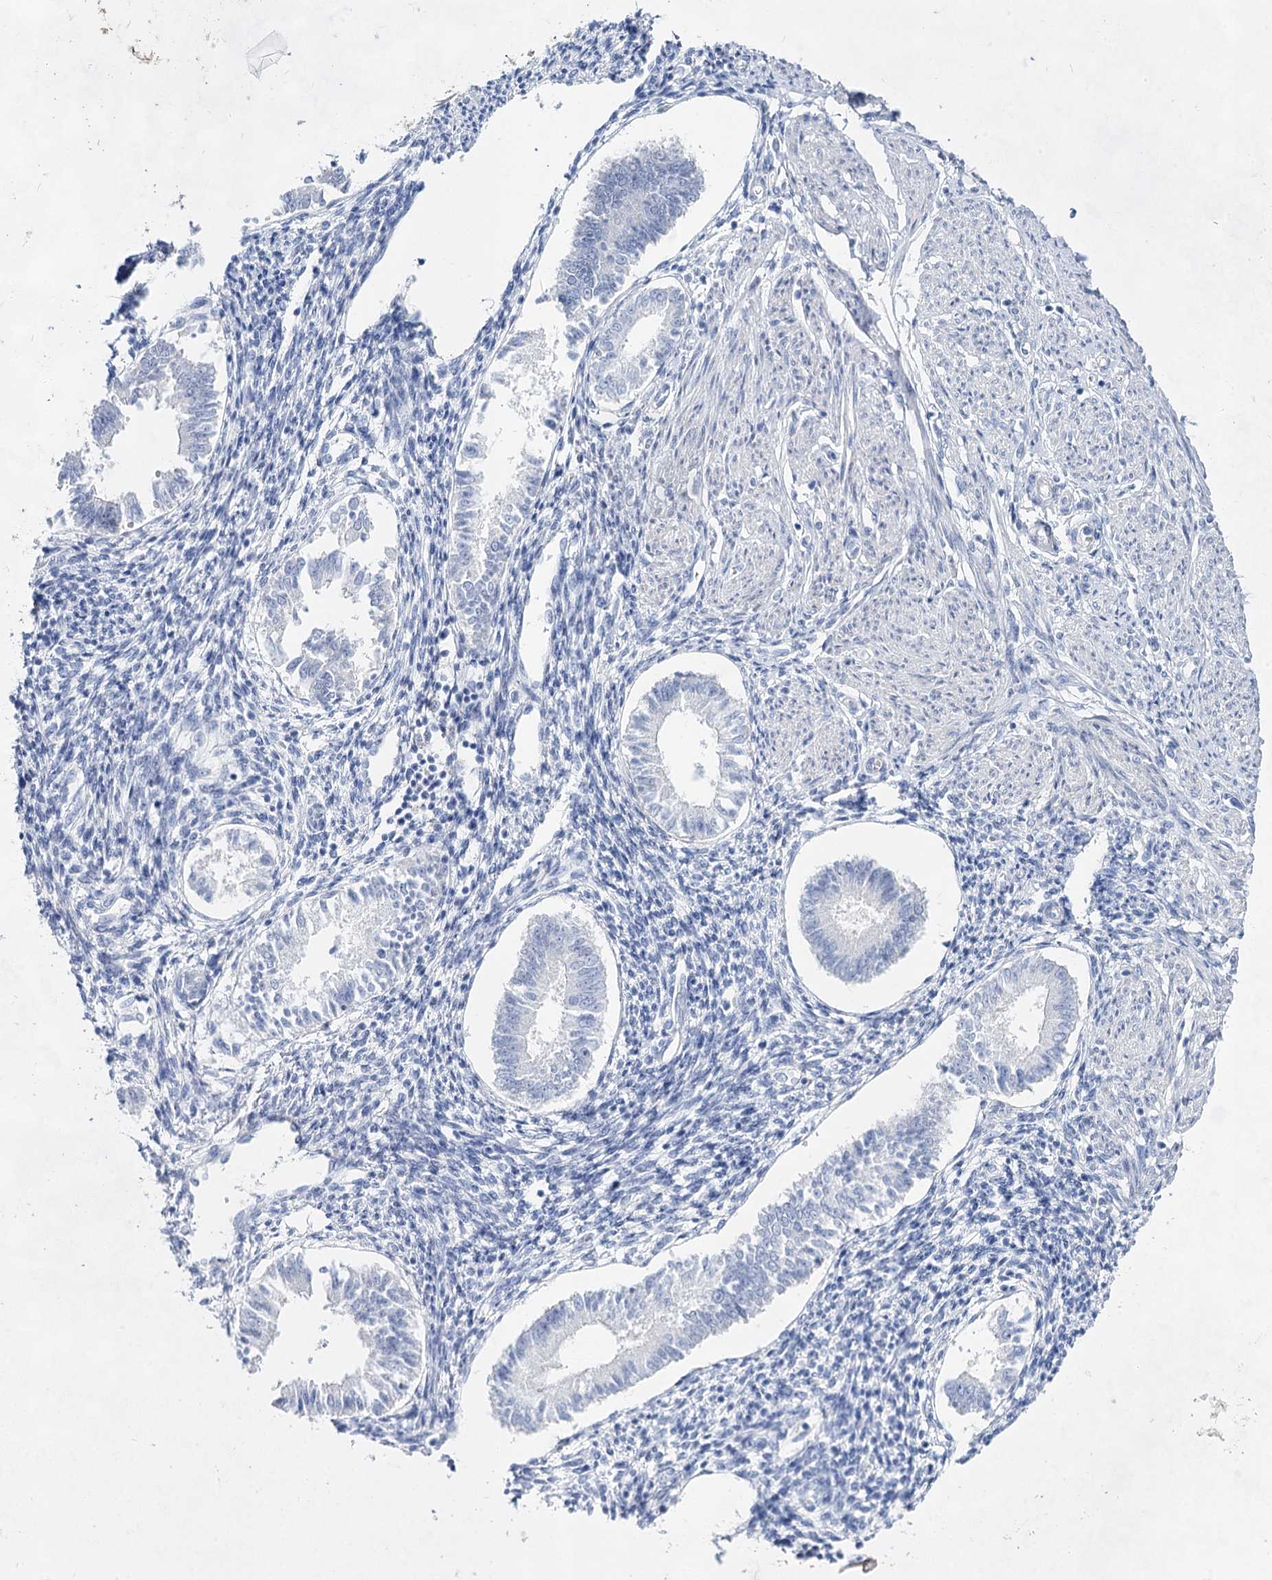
{"staining": {"intensity": "negative", "quantity": "none", "location": "none"}, "tissue": "endometrium", "cell_type": "Cells in endometrial stroma", "image_type": "normal", "snomed": [{"axis": "morphology", "description": "Normal tissue, NOS"}, {"axis": "topography", "description": "Uterus"}, {"axis": "topography", "description": "Endometrium"}], "caption": "A photomicrograph of human endometrium is negative for staining in cells in endometrial stroma. (DAB (3,3'-diaminobenzidine) immunohistochemistry with hematoxylin counter stain).", "gene": "ACRV1", "patient": {"sex": "female", "age": 48}}